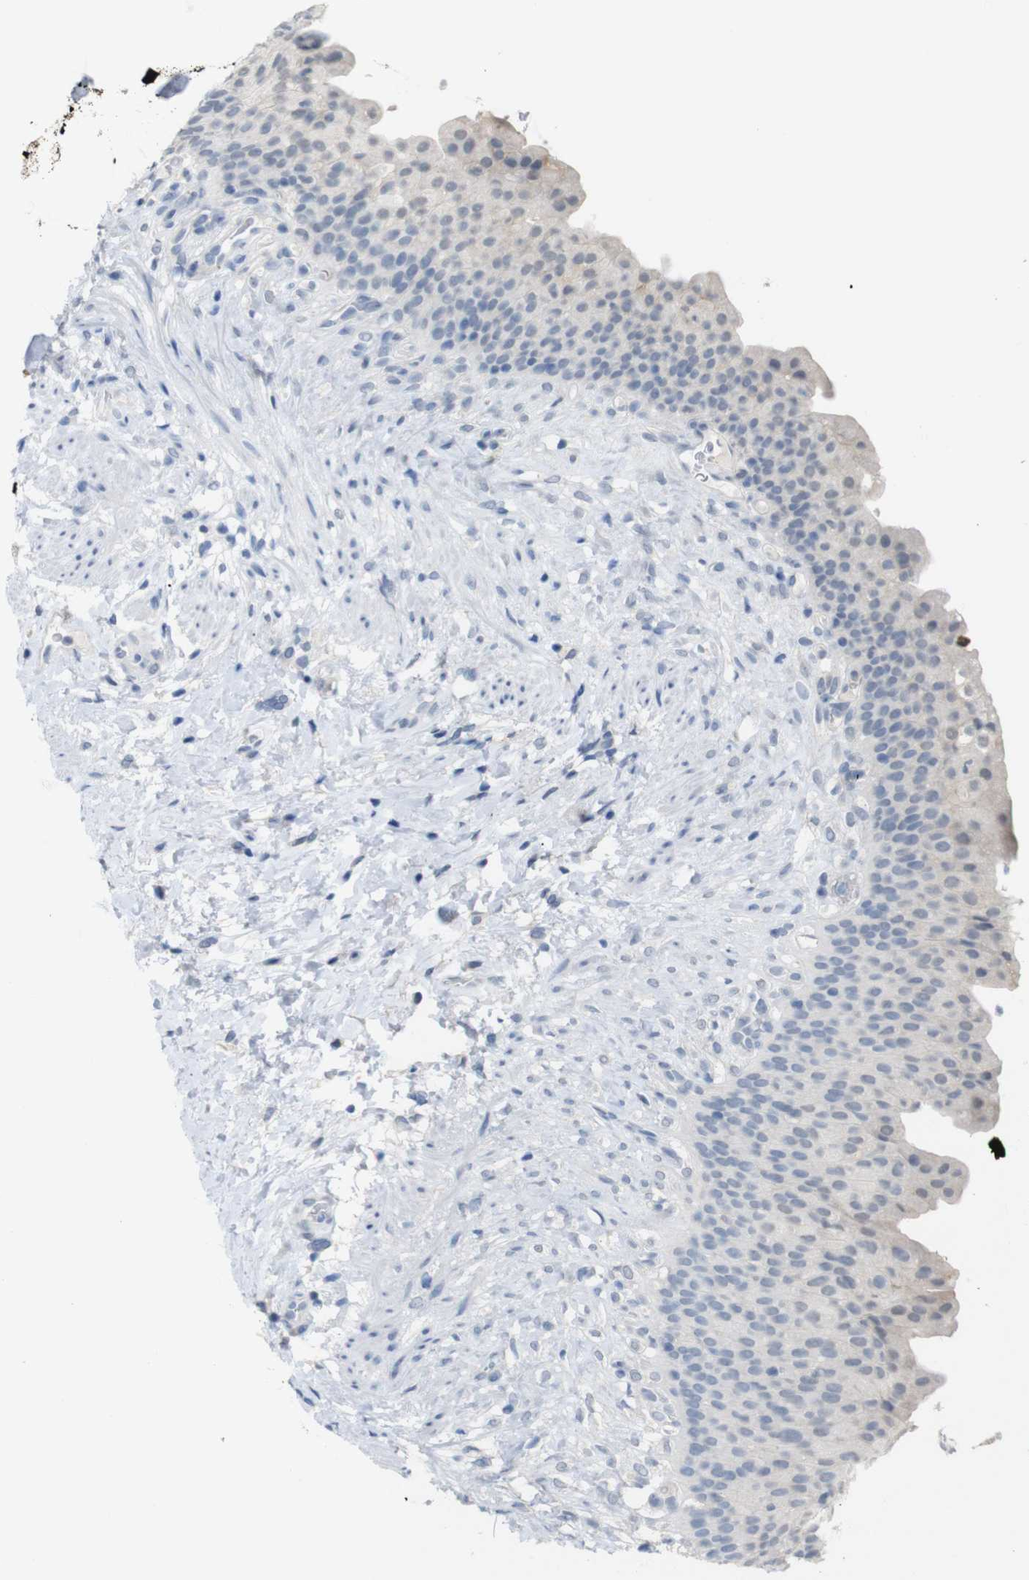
{"staining": {"intensity": "negative", "quantity": "none", "location": "none"}, "tissue": "urinary bladder", "cell_type": "Urothelial cells", "image_type": "normal", "snomed": [{"axis": "morphology", "description": "Normal tissue, NOS"}, {"axis": "topography", "description": "Urinary bladder"}], "caption": "High power microscopy image of an IHC image of unremarkable urinary bladder, revealing no significant staining in urothelial cells.", "gene": "CHRM5", "patient": {"sex": "female", "age": 79}}